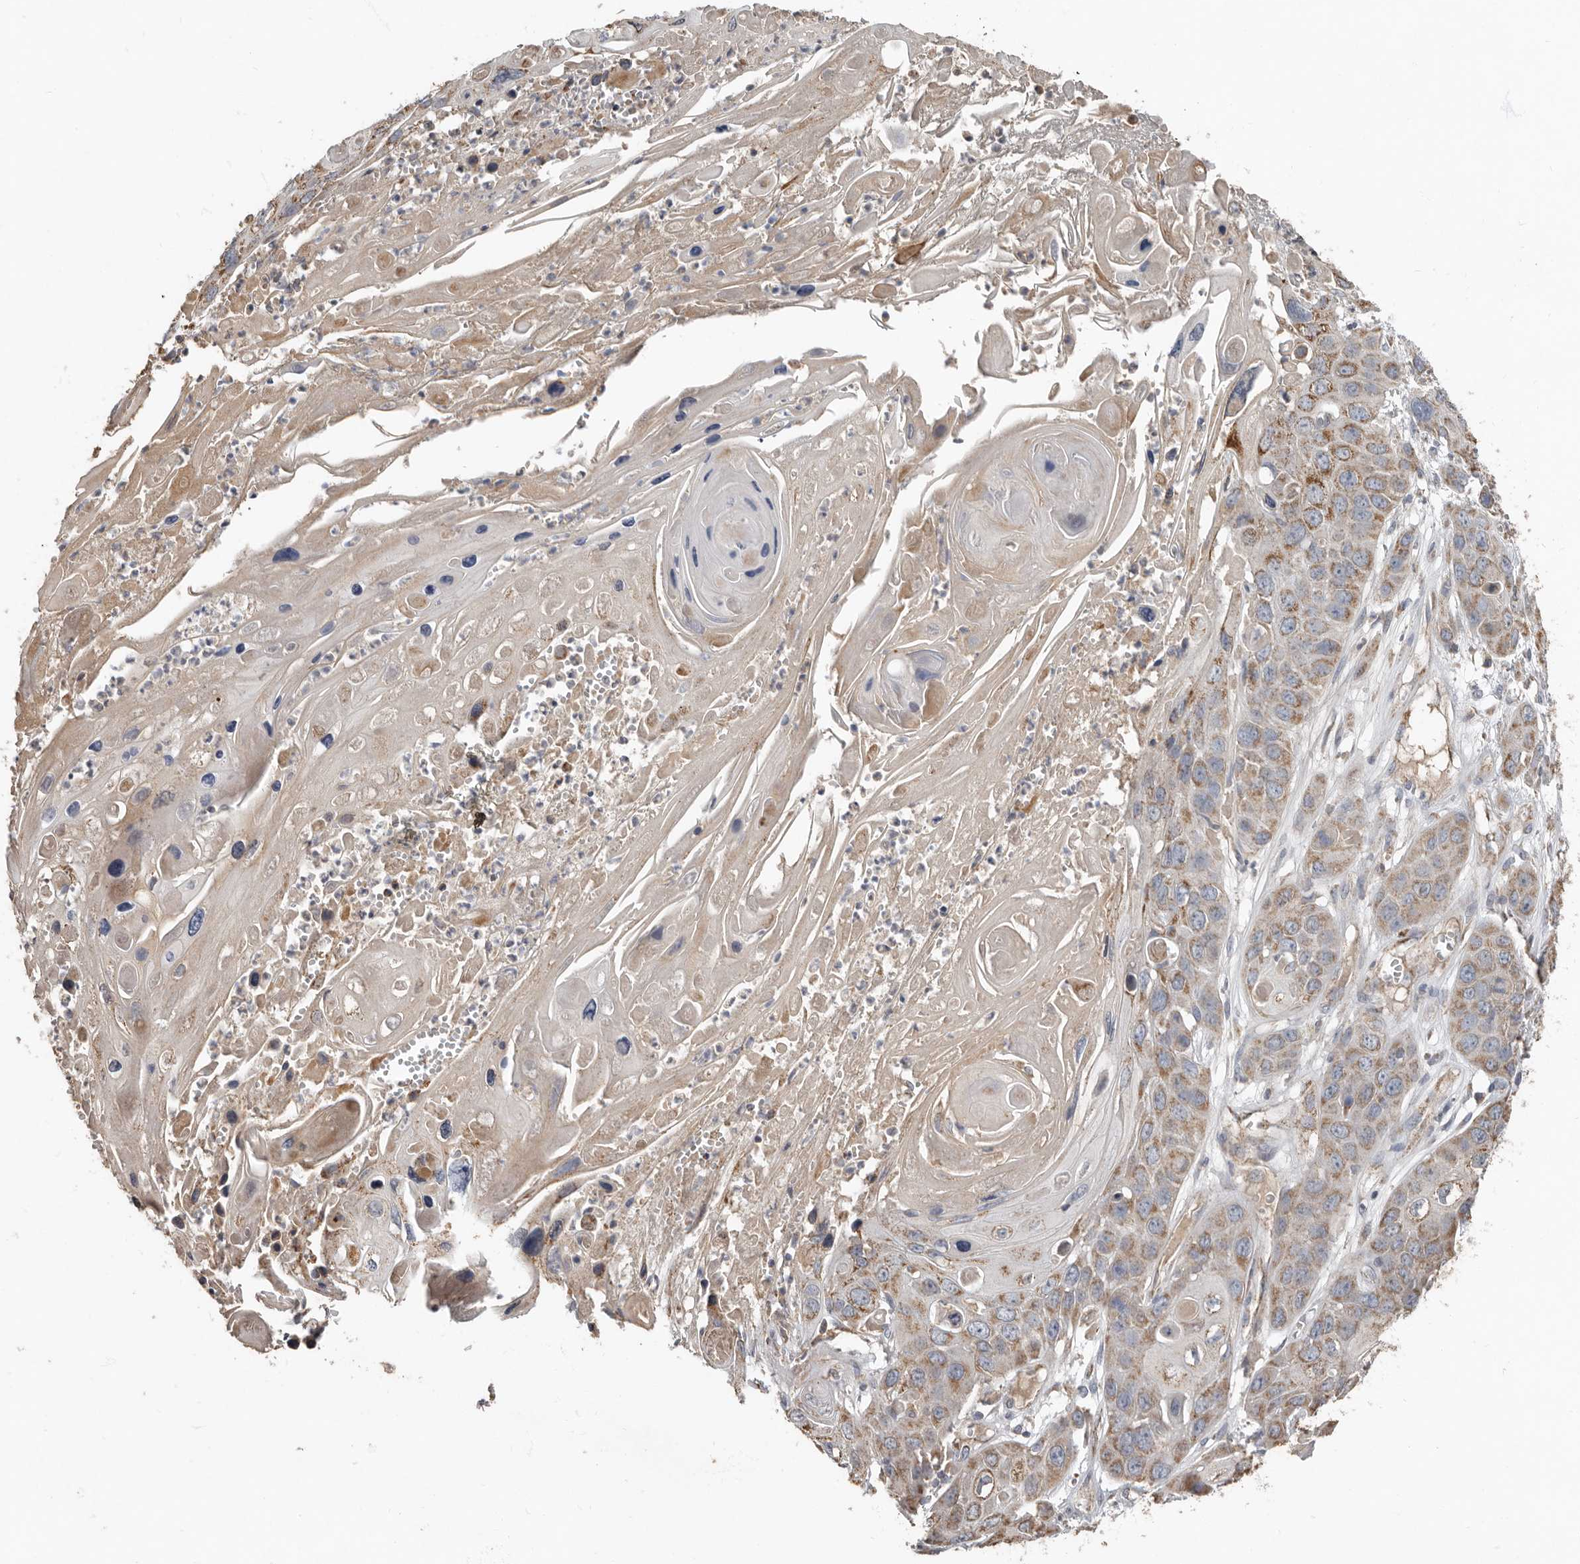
{"staining": {"intensity": "moderate", "quantity": ">75%", "location": "cytoplasmic/membranous"}, "tissue": "skin cancer", "cell_type": "Tumor cells", "image_type": "cancer", "snomed": [{"axis": "morphology", "description": "Squamous cell carcinoma, NOS"}, {"axis": "topography", "description": "Skin"}], "caption": "Human skin cancer (squamous cell carcinoma) stained with a protein marker reveals moderate staining in tumor cells.", "gene": "KIF26B", "patient": {"sex": "male", "age": 55}}